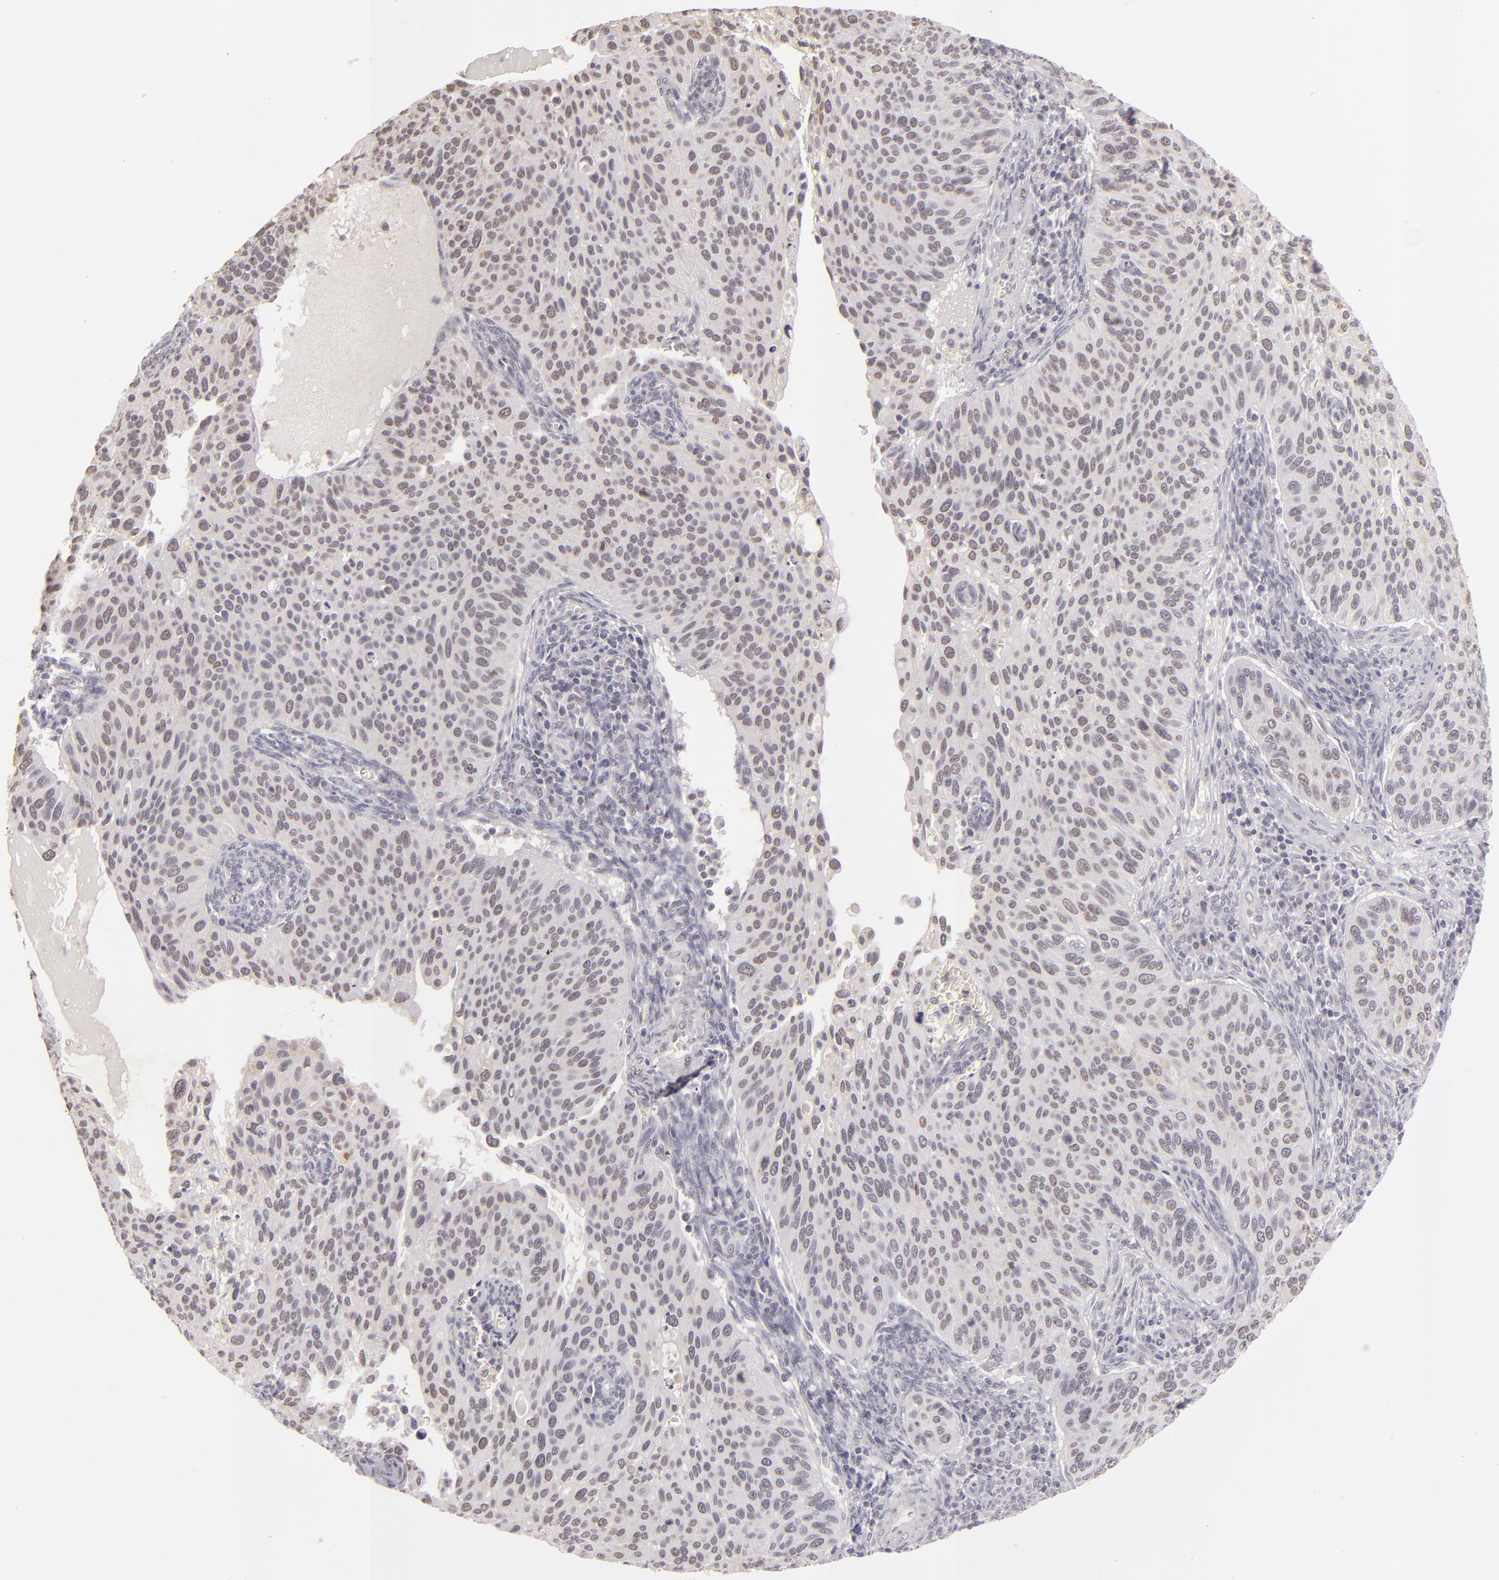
{"staining": {"intensity": "weak", "quantity": "<25%", "location": "nuclear"}, "tissue": "cervical cancer", "cell_type": "Tumor cells", "image_type": "cancer", "snomed": [{"axis": "morphology", "description": "Adenocarcinoma, NOS"}, {"axis": "topography", "description": "Cervix"}], "caption": "Tumor cells show no significant protein expression in cervical adenocarcinoma.", "gene": "CBX3", "patient": {"sex": "female", "age": 29}}